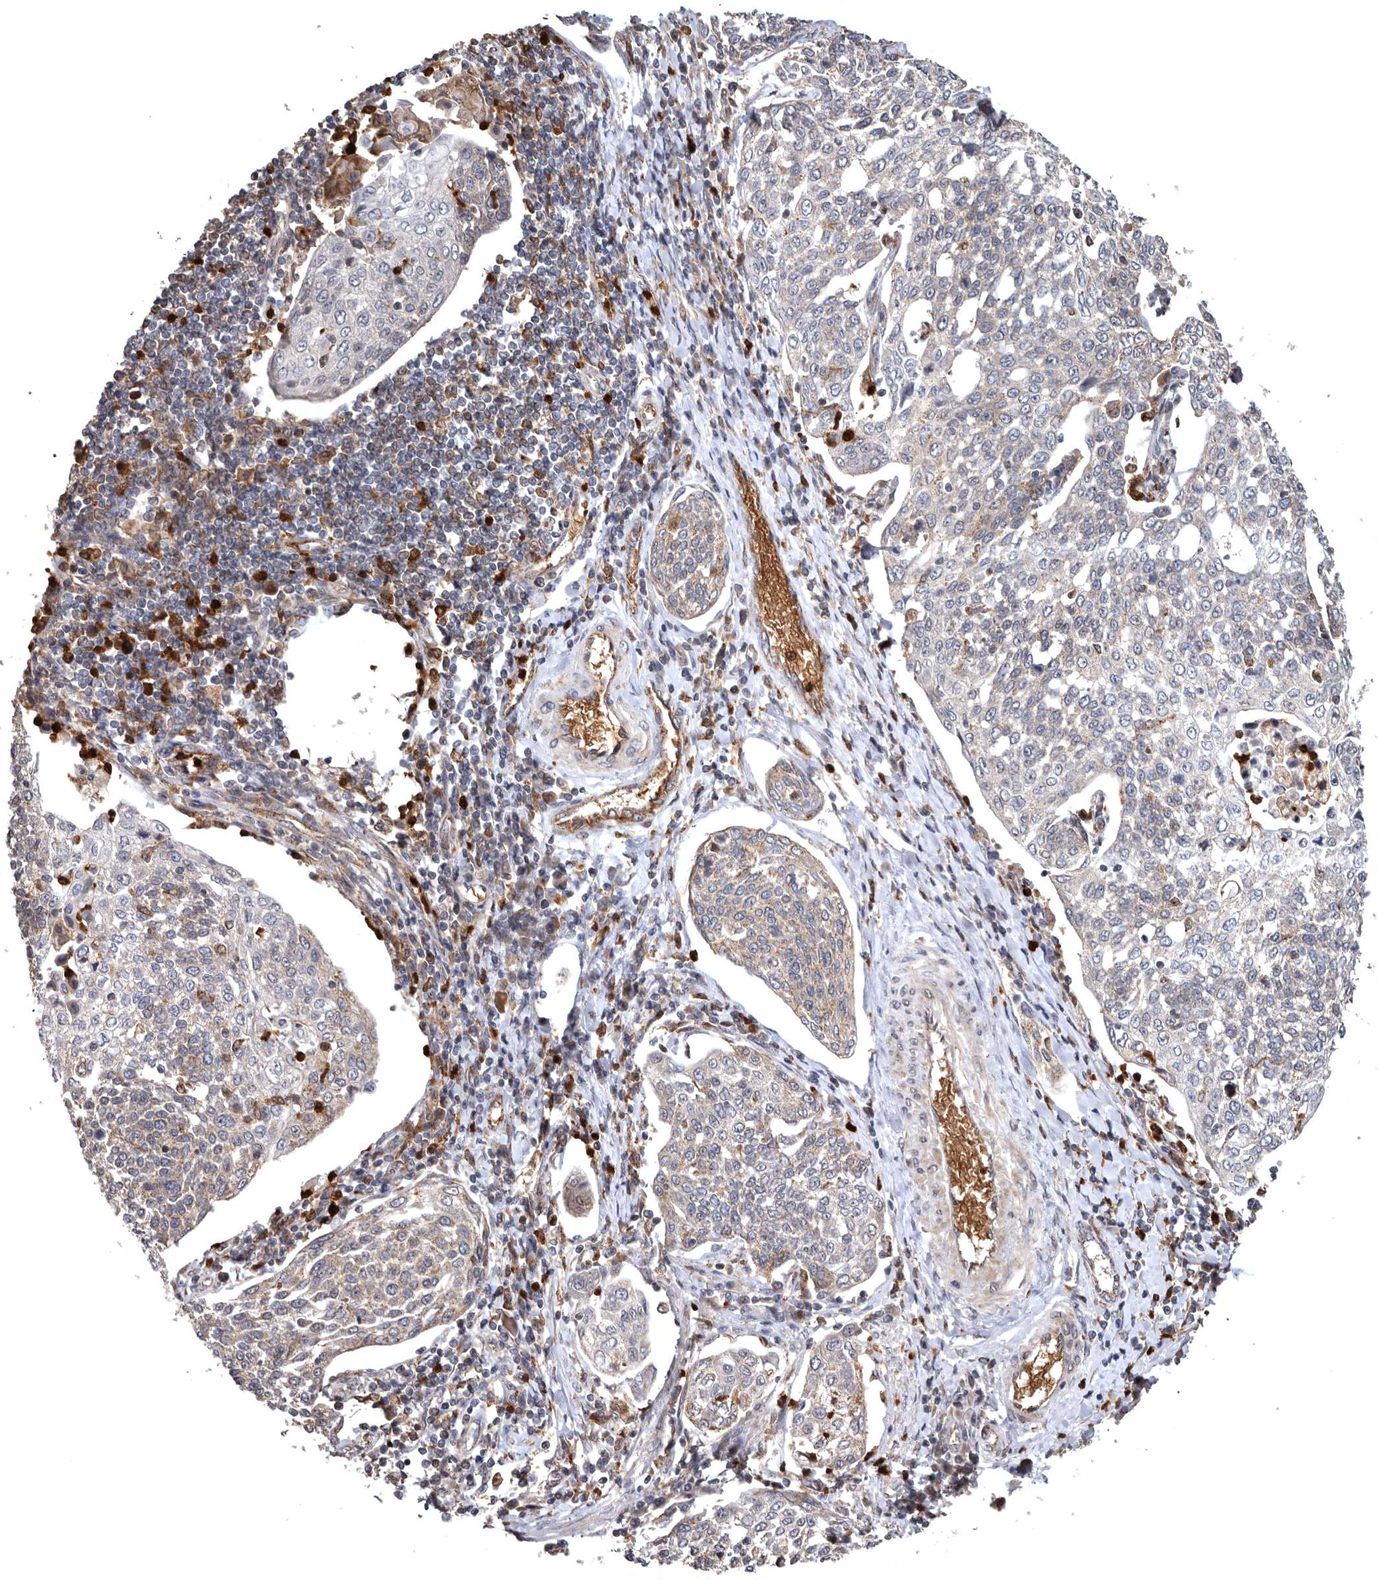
{"staining": {"intensity": "weak", "quantity": "25%-75%", "location": "cytoplasmic/membranous"}, "tissue": "cervical cancer", "cell_type": "Tumor cells", "image_type": "cancer", "snomed": [{"axis": "morphology", "description": "Squamous cell carcinoma, NOS"}, {"axis": "topography", "description": "Cervix"}], "caption": "This photomicrograph demonstrates immunohistochemistry (IHC) staining of human cervical squamous cell carcinoma, with low weak cytoplasmic/membranous positivity in about 25%-75% of tumor cells.", "gene": "FGFR4", "patient": {"sex": "female", "age": 34}}